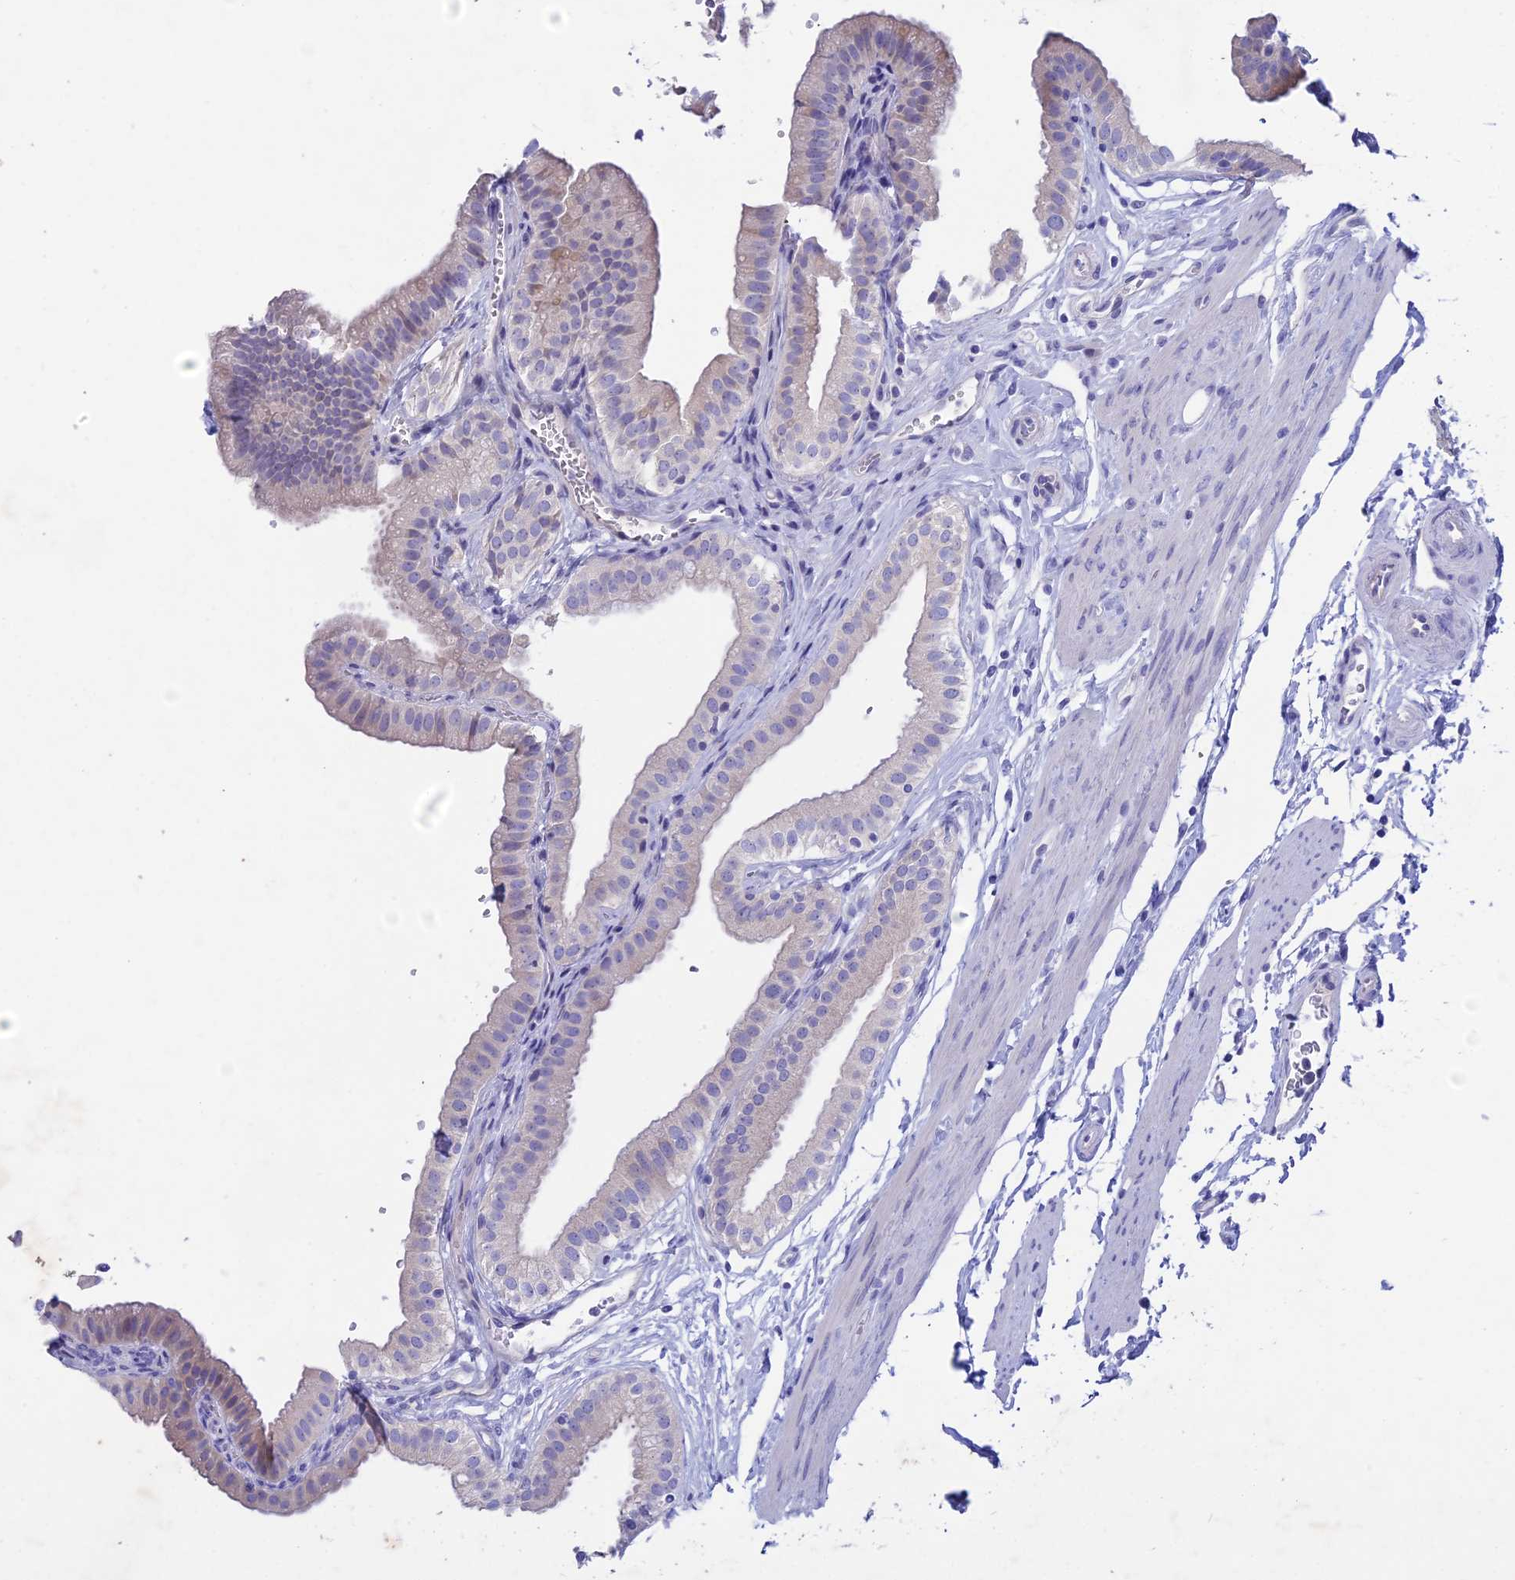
{"staining": {"intensity": "negative", "quantity": "none", "location": "none"}, "tissue": "gallbladder", "cell_type": "Glandular cells", "image_type": "normal", "snomed": [{"axis": "morphology", "description": "Normal tissue, NOS"}, {"axis": "topography", "description": "Gallbladder"}], "caption": "Normal gallbladder was stained to show a protein in brown. There is no significant expression in glandular cells.", "gene": "BTBD19", "patient": {"sex": "female", "age": 61}}